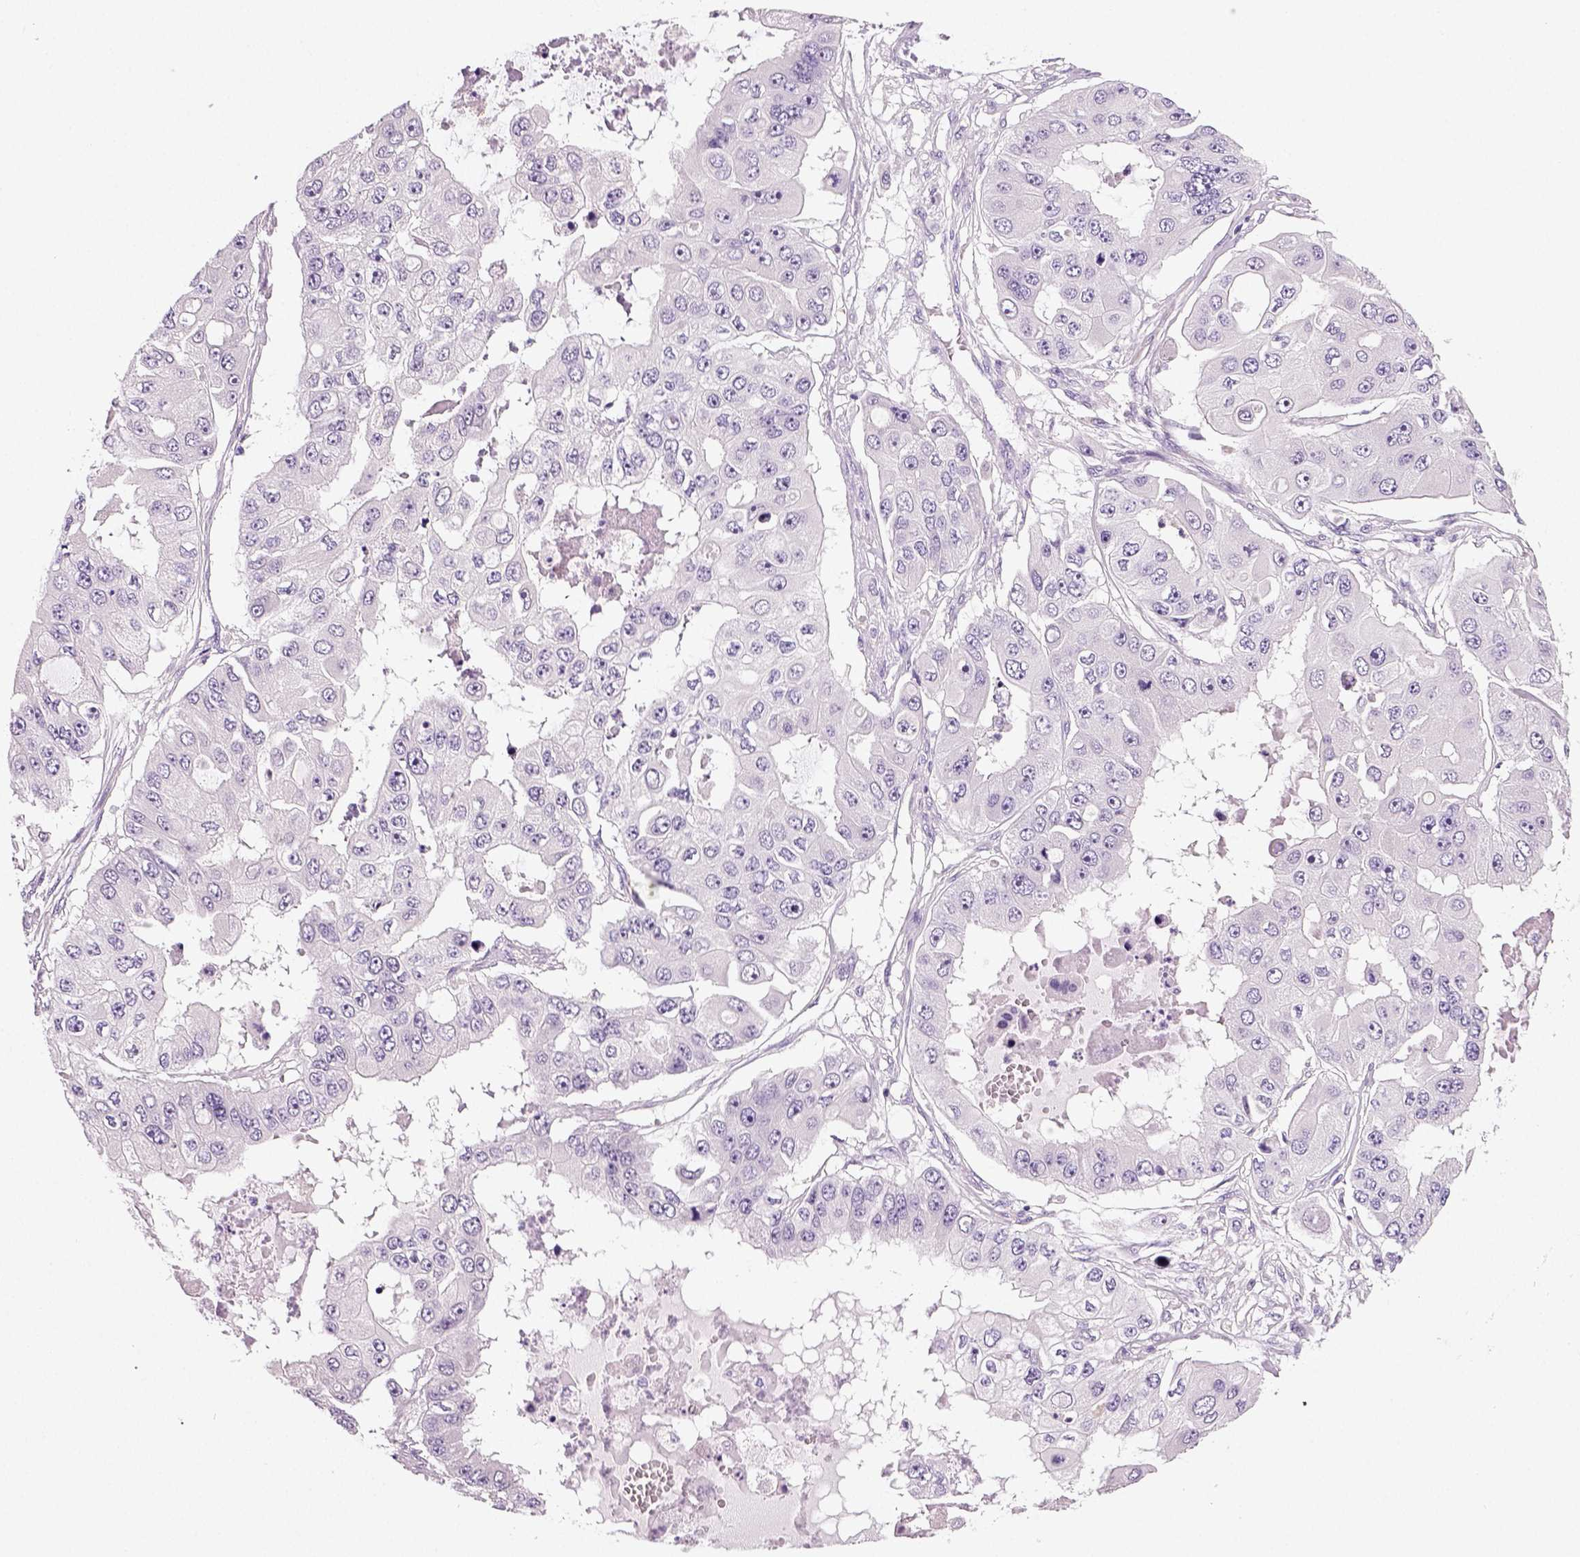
{"staining": {"intensity": "negative", "quantity": "none", "location": "none"}, "tissue": "ovarian cancer", "cell_type": "Tumor cells", "image_type": "cancer", "snomed": [{"axis": "morphology", "description": "Cystadenocarcinoma, serous, NOS"}, {"axis": "topography", "description": "Ovary"}], "caption": "High power microscopy photomicrograph of an immunohistochemistry (IHC) micrograph of serous cystadenocarcinoma (ovarian), revealing no significant expression in tumor cells. The staining is performed using DAB (3,3'-diaminobenzidine) brown chromogen with nuclei counter-stained in using hematoxylin.", "gene": "NECAB2", "patient": {"sex": "female", "age": 56}}